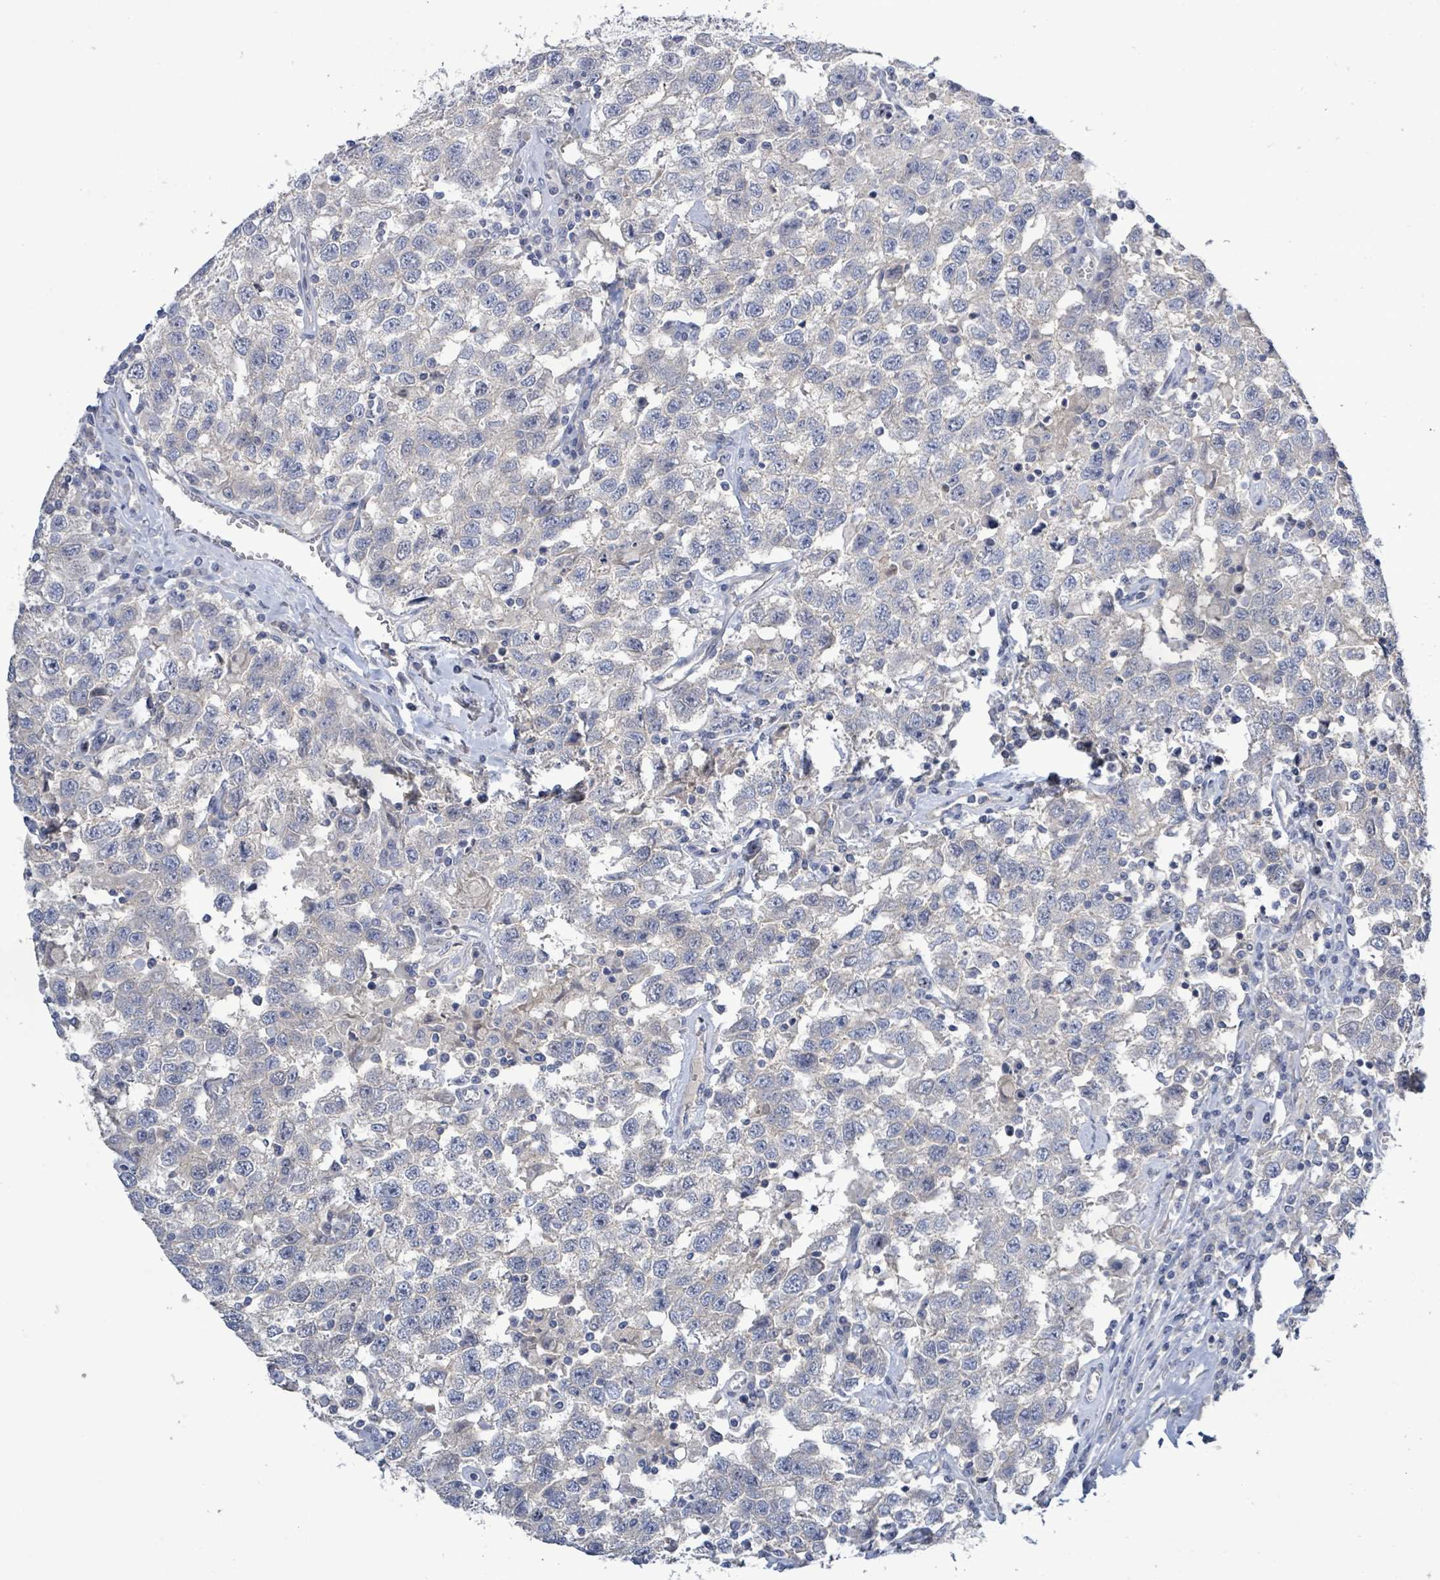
{"staining": {"intensity": "negative", "quantity": "none", "location": "none"}, "tissue": "testis cancer", "cell_type": "Tumor cells", "image_type": "cancer", "snomed": [{"axis": "morphology", "description": "Seminoma, NOS"}, {"axis": "topography", "description": "Testis"}], "caption": "This is a image of IHC staining of testis cancer, which shows no positivity in tumor cells.", "gene": "KRAS", "patient": {"sex": "male", "age": 41}}